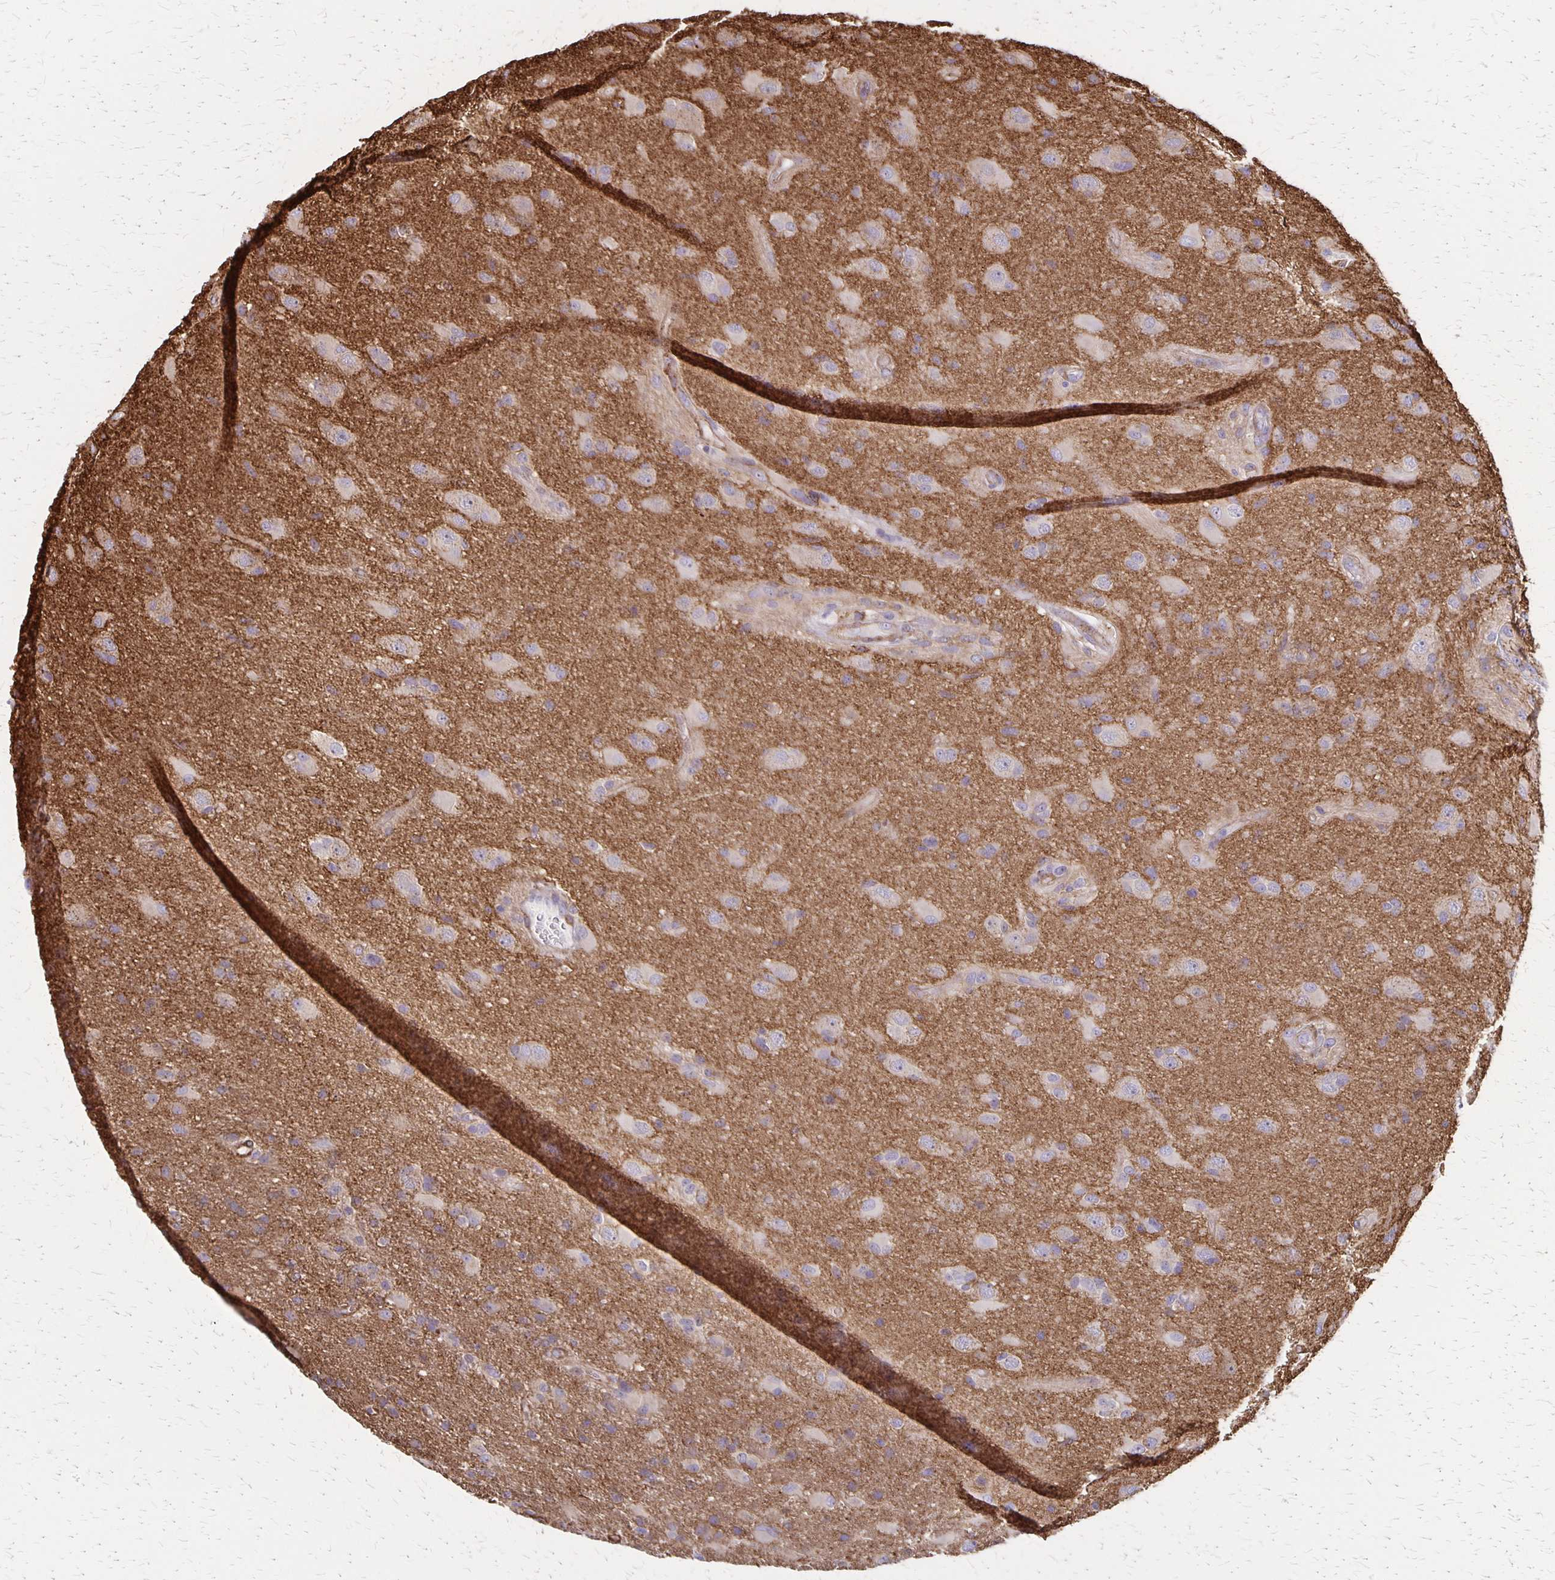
{"staining": {"intensity": "weak", "quantity": "<25%", "location": "cytoplasmic/membranous"}, "tissue": "glioma", "cell_type": "Tumor cells", "image_type": "cancer", "snomed": [{"axis": "morphology", "description": "Glioma, malignant, High grade"}, {"axis": "topography", "description": "Brain"}], "caption": "This micrograph is of malignant glioma (high-grade) stained with immunohistochemistry (IHC) to label a protein in brown with the nuclei are counter-stained blue. There is no staining in tumor cells. Brightfield microscopy of immunohistochemistry (IHC) stained with DAB (brown) and hematoxylin (blue), captured at high magnification.", "gene": "SEPTIN5", "patient": {"sex": "male", "age": 53}}